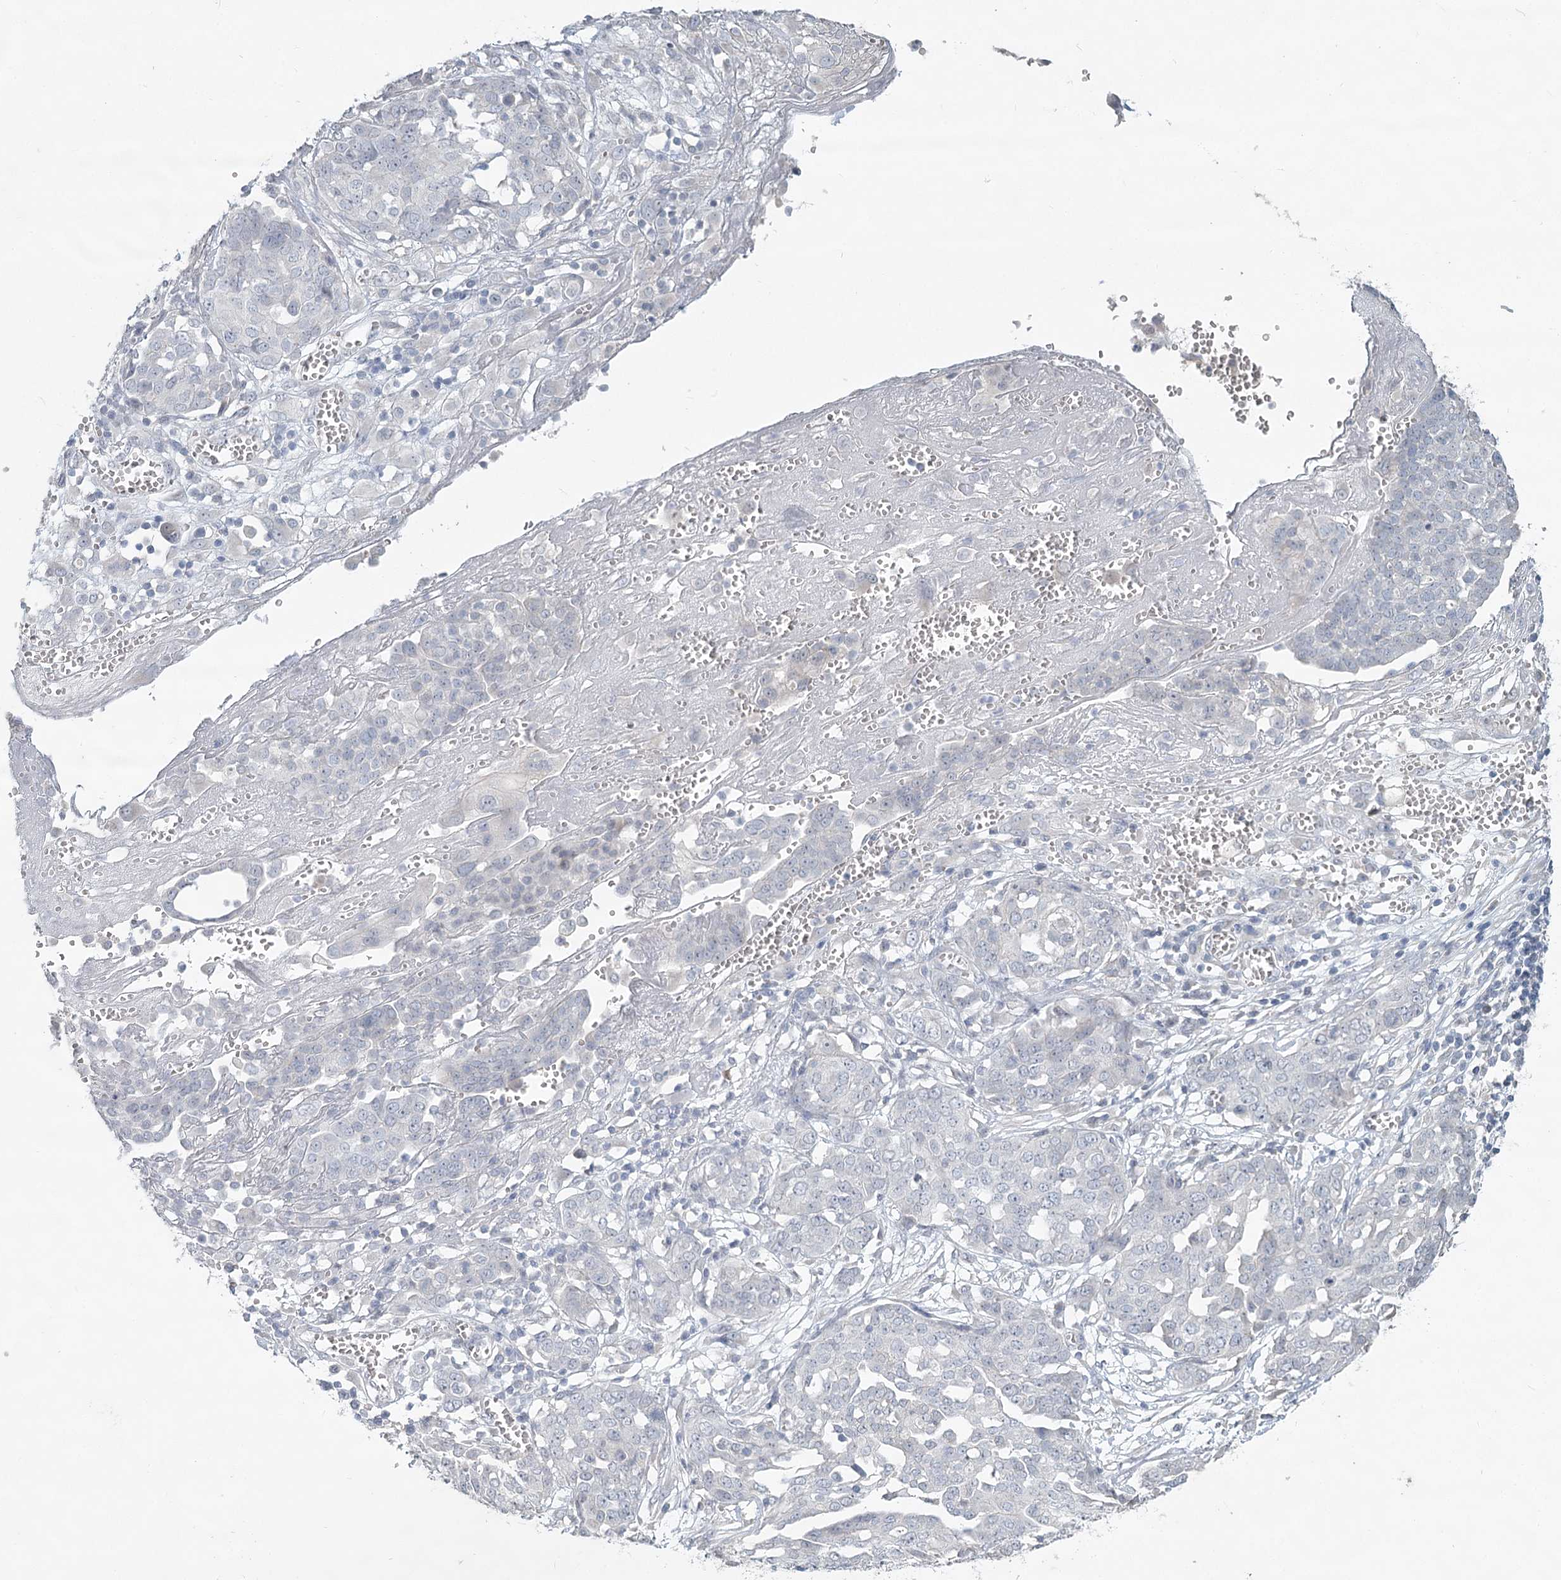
{"staining": {"intensity": "negative", "quantity": "none", "location": "none"}, "tissue": "ovarian cancer", "cell_type": "Tumor cells", "image_type": "cancer", "snomed": [{"axis": "morphology", "description": "Cystadenocarcinoma, serous, NOS"}, {"axis": "topography", "description": "Soft tissue"}, {"axis": "topography", "description": "Ovary"}], "caption": "A high-resolution image shows IHC staining of serous cystadenocarcinoma (ovarian), which shows no significant expression in tumor cells.", "gene": "SLC9A3", "patient": {"sex": "female", "age": 57}}